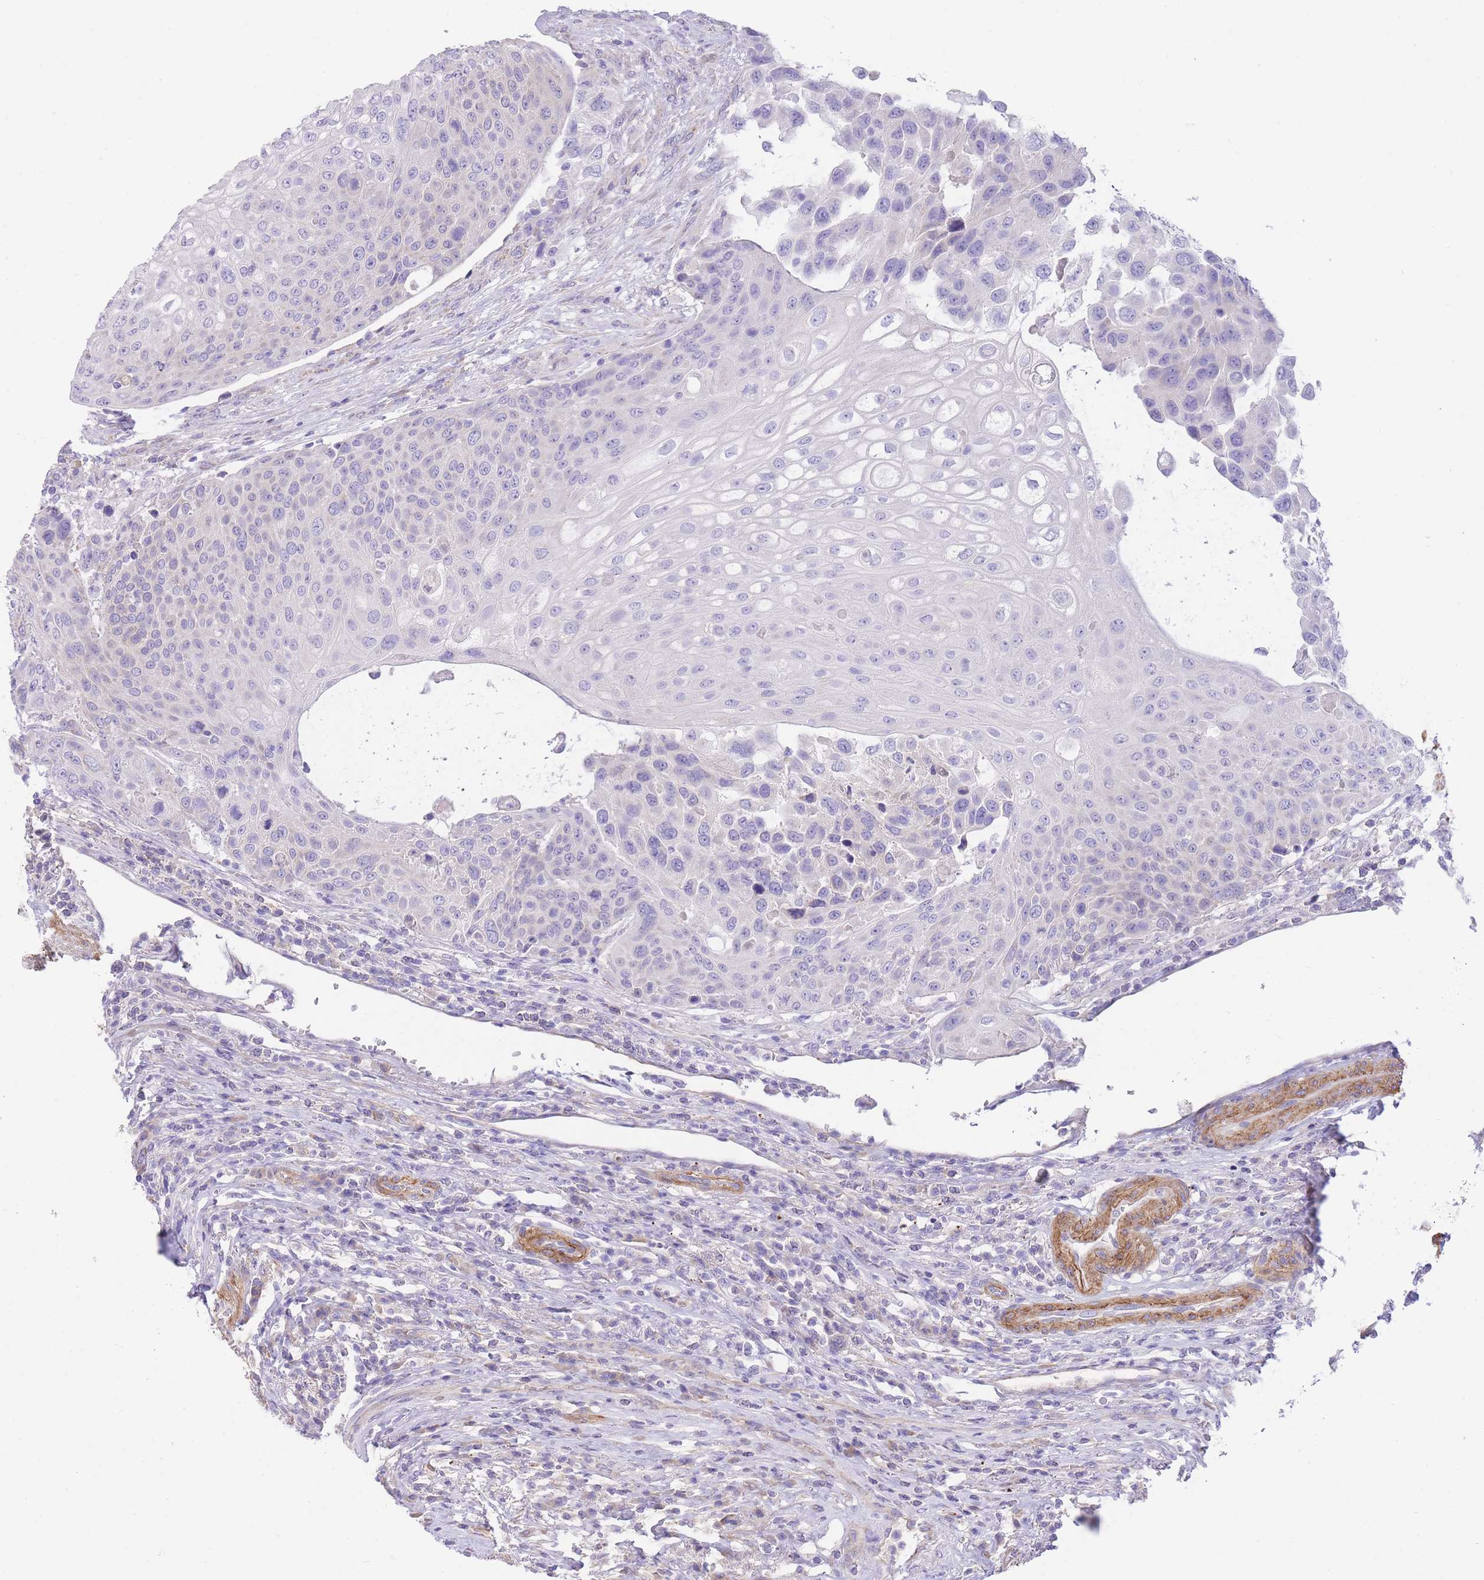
{"staining": {"intensity": "negative", "quantity": "none", "location": "none"}, "tissue": "urothelial cancer", "cell_type": "Tumor cells", "image_type": "cancer", "snomed": [{"axis": "morphology", "description": "Urothelial carcinoma, High grade"}, {"axis": "topography", "description": "Urinary bladder"}], "caption": "DAB immunohistochemical staining of human urothelial carcinoma (high-grade) reveals no significant expression in tumor cells.", "gene": "PGM1", "patient": {"sex": "female", "age": 70}}